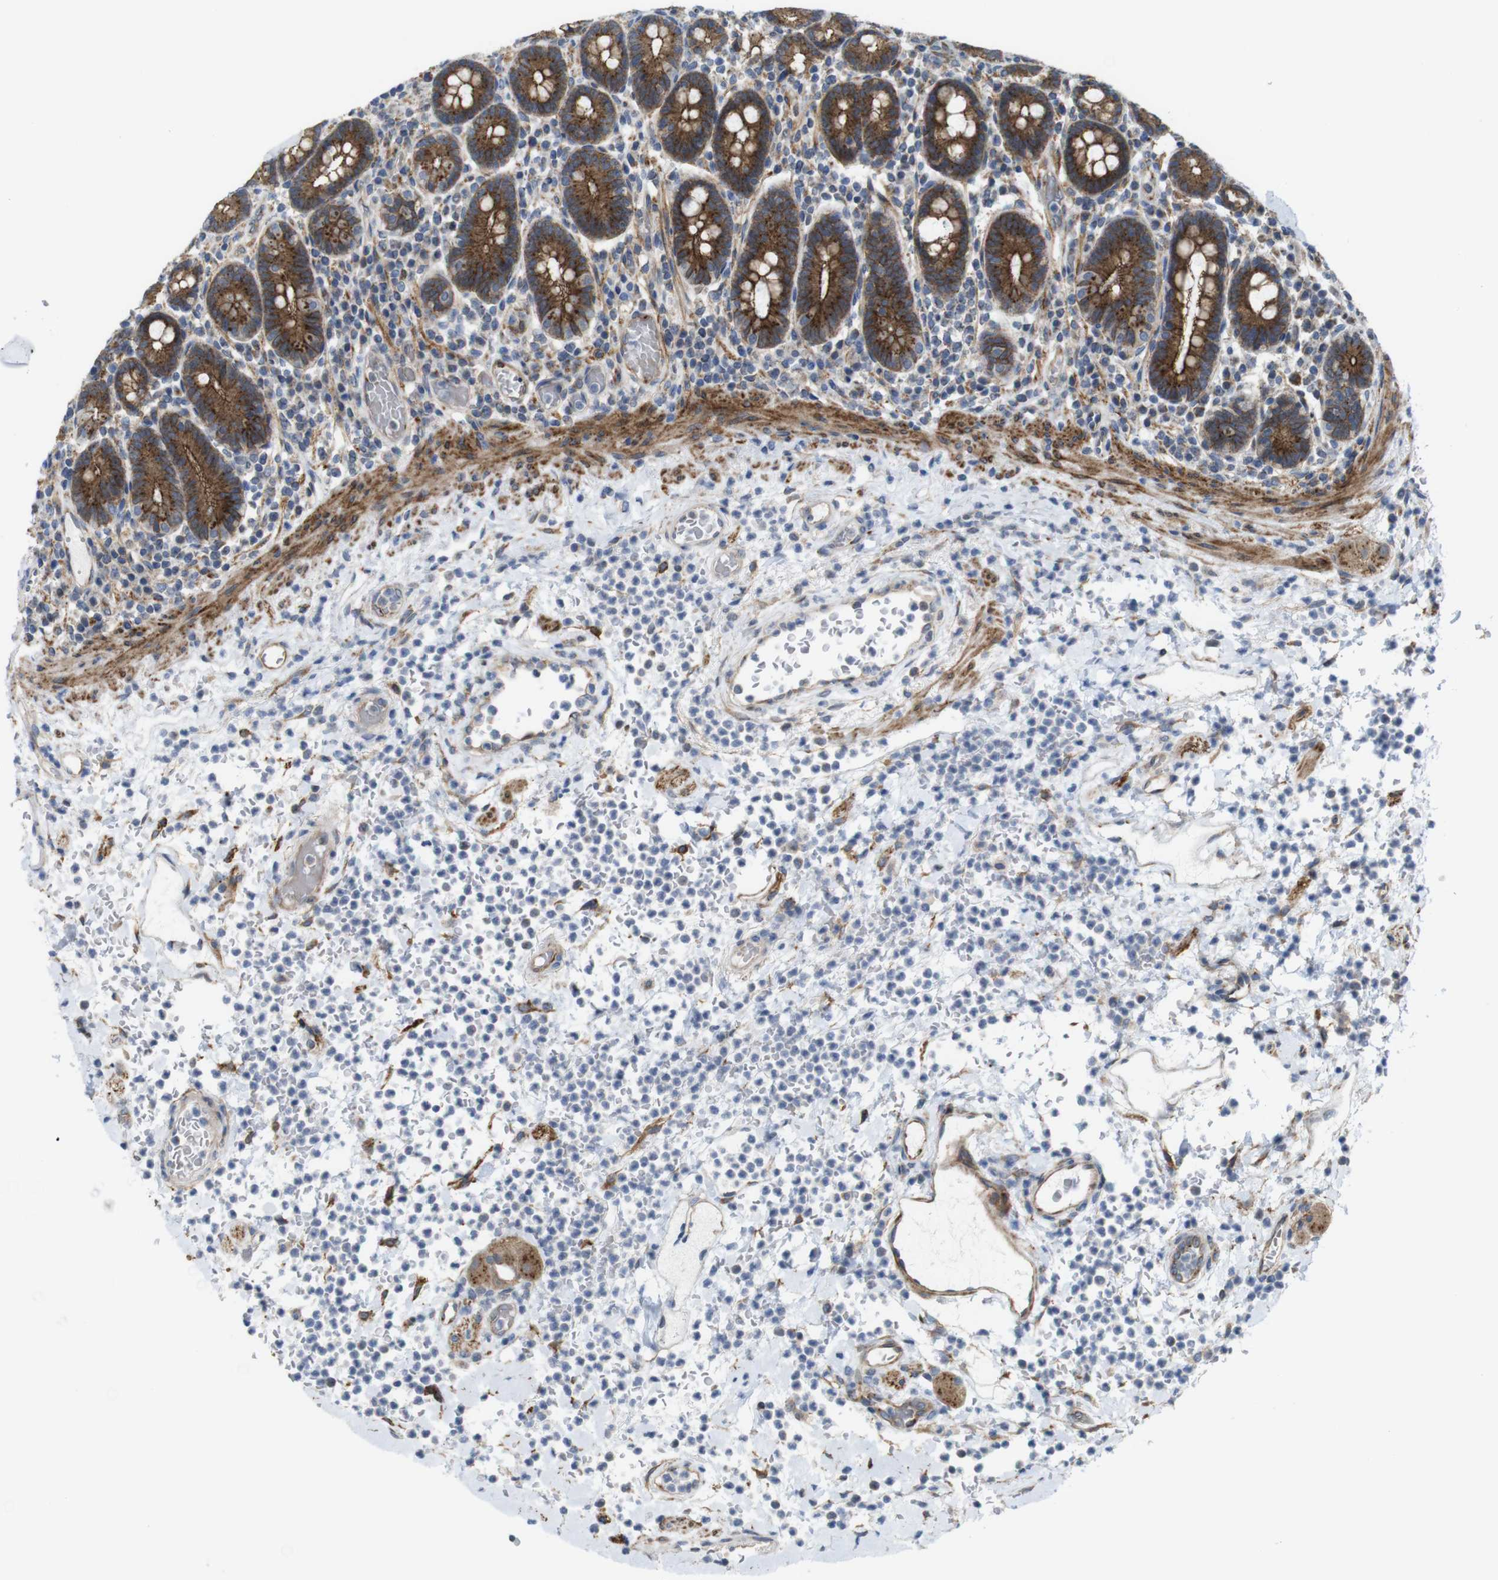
{"staining": {"intensity": "moderate", "quantity": ">75%", "location": "cytoplasmic/membranous"}, "tissue": "stomach", "cell_type": "Glandular cells", "image_type": "normal", "snomed": [{"axis": "morphology", "description": "Normal tissue, NOS"}, {"axis": "topography", "description": "Stomach, upper"}], "caption": "Benign stomach displays moderate cytoplasmic/membranous positivity in approximately >75% of glandular cells The protein is stained brown, and the nuclei are stained in blue (DAB (3,3'-diaminobenzidine) IHC with brightfield microscopy, high magnification)..", "gene": "EFCAB14", "patient": {"sex": "male", "age": 68}}